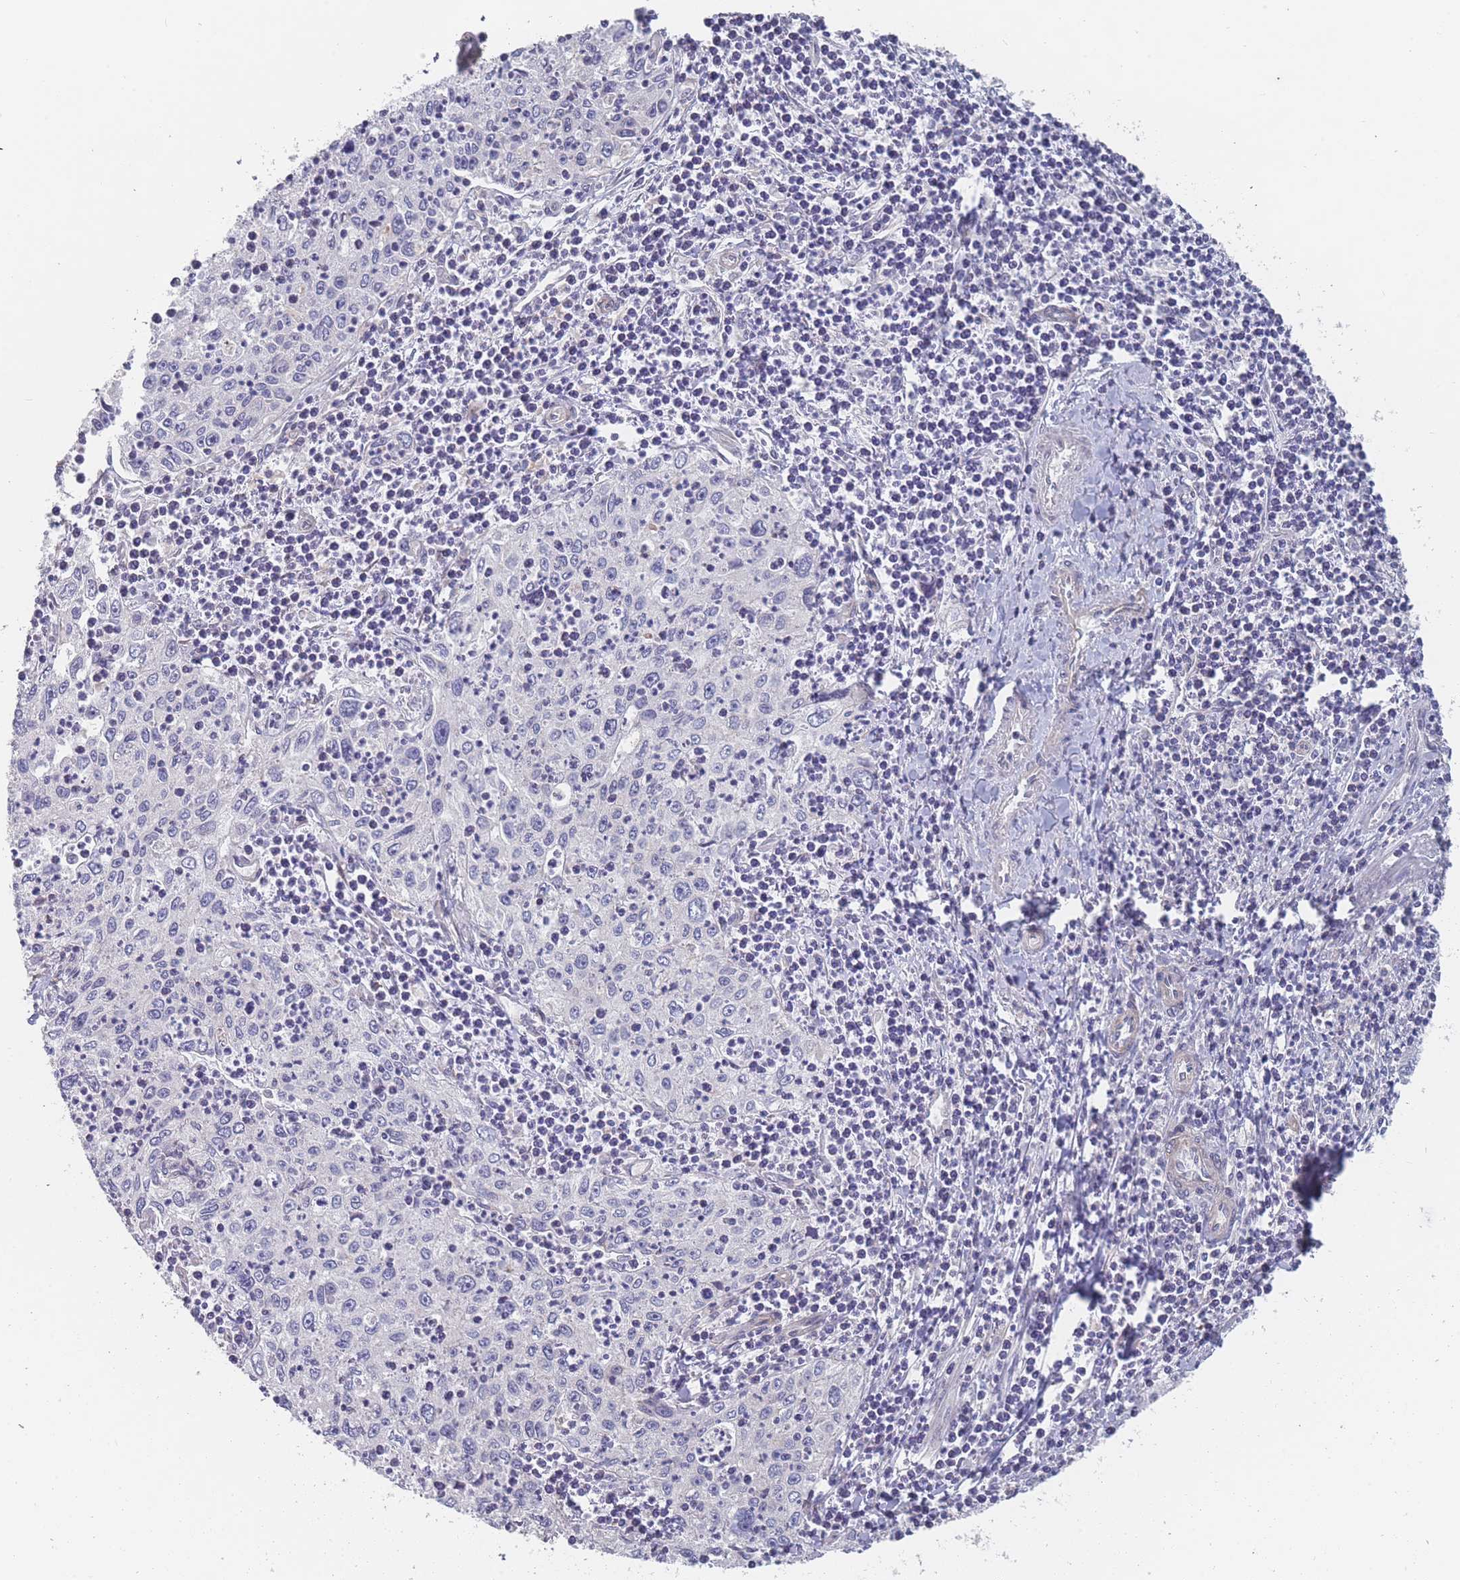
{"staining": {"intensity": "negative", "quantity": "none", "location": "none"}, "tissue": "cervical cancer", "cell_type": "Tumor cells", "image_type": "cancer", "snomed": [{"axis": "morphology", "description": "Squamous cell carcinoma, NOS"}, {"axis": "topography", "description": "Cervix"}], "caption": "Immunohistochemistry micrograph of human cervical cancer stained for a protein (brown), which displays no staining in tumor cells.", "gene": "SLC1A6", "patient": {"sex": "female", "age": 30}}